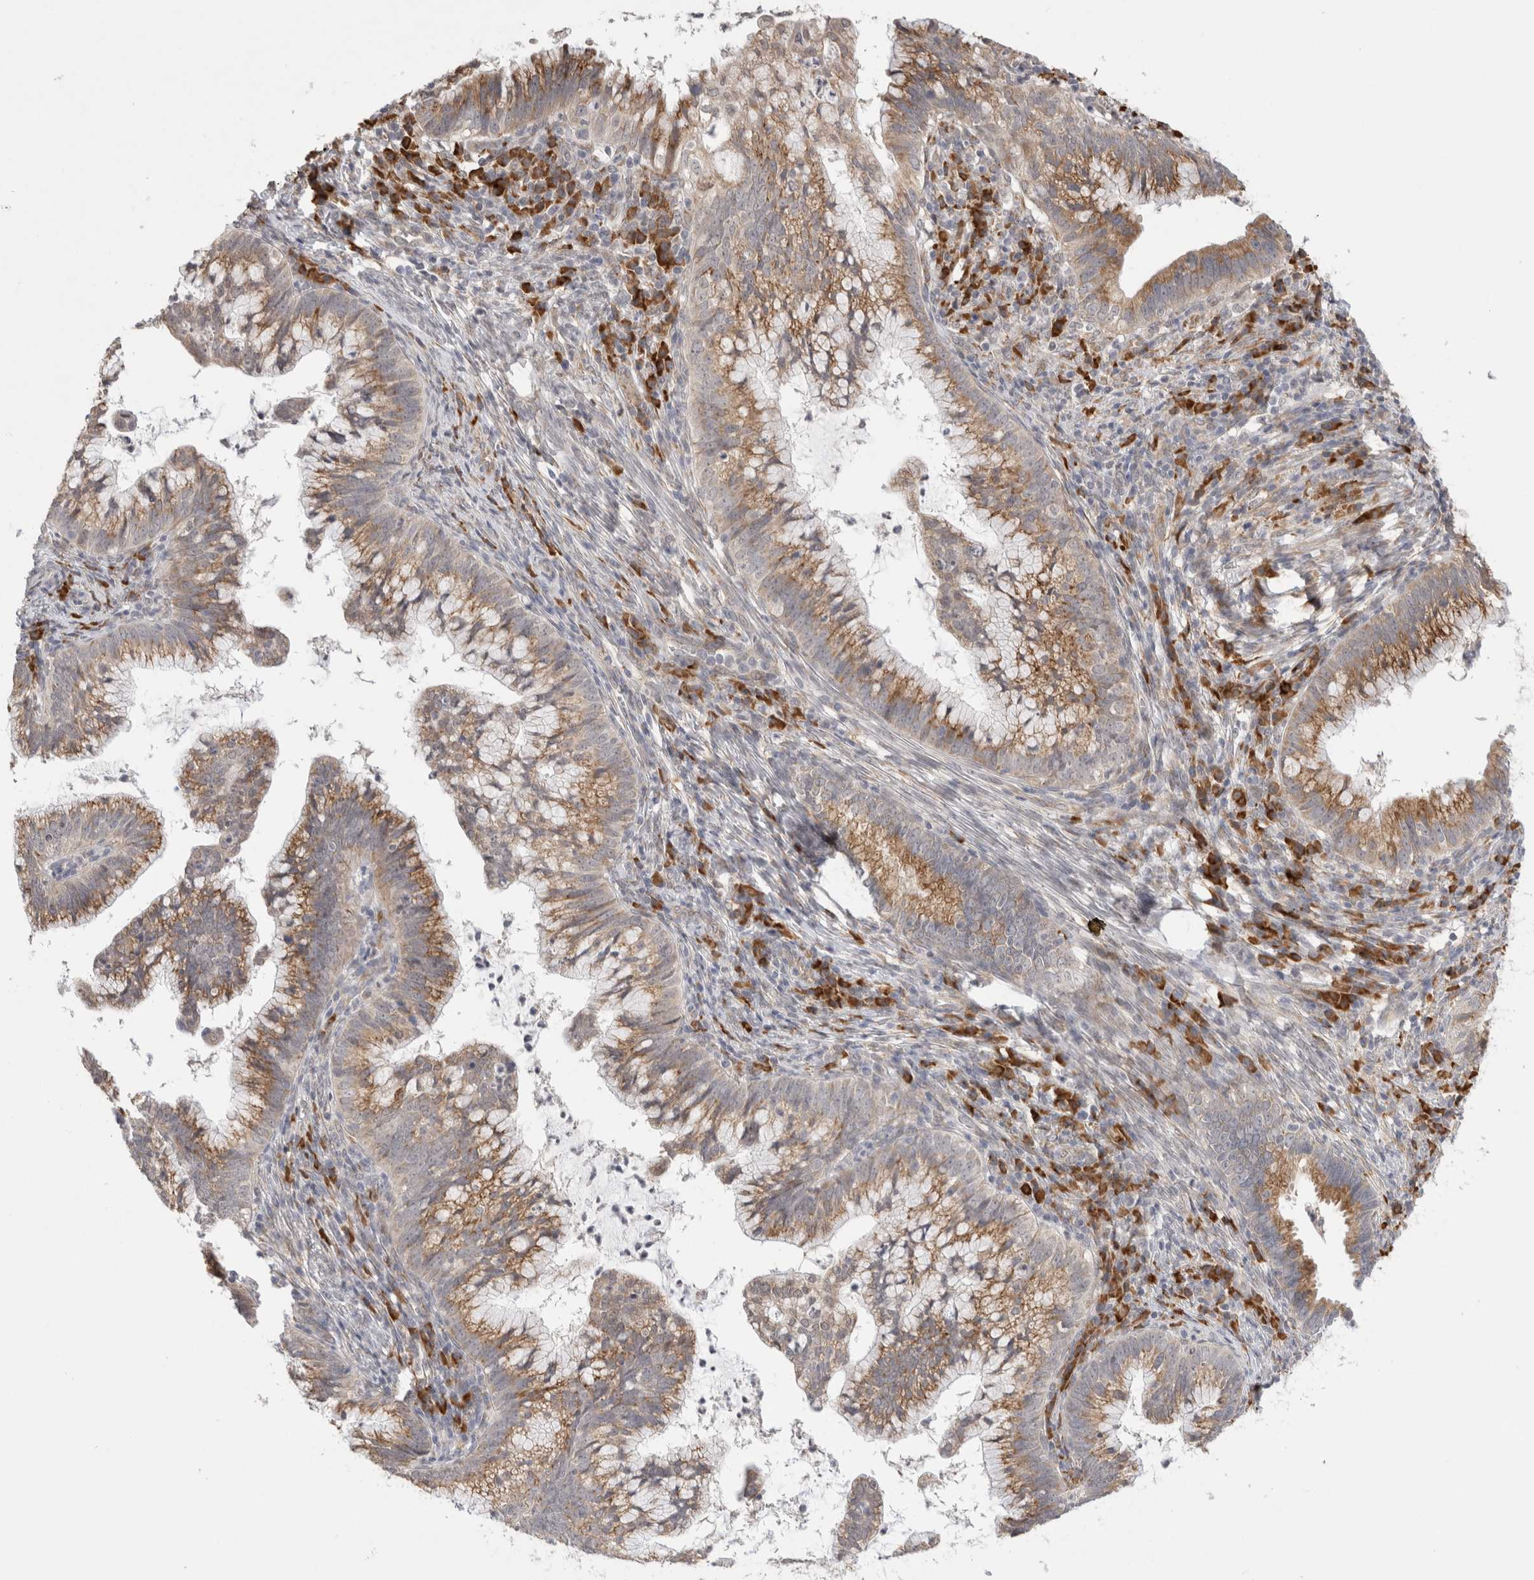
{"staining": {"intensity": "moderate", "quantity": ">75%", "location": "cytoplasmic/membranous"}, "tissue": "cervical cancer", "cell_type": "Tumor cells", "image_type": "cancer", "snomed": [{"axis": "morphology", "description": "Adenocarcinoma, NOS"}, {"axis": "topography", "description": "Cervix"}], "caption": "Immunohistochemistry histopathology image of neoplastic tissue: human adenocarcinoma (cervical) stained using immunohistochemistry reveals medium levels of moderate protein expression localized specifically in the cytoplasmic/membranous of tumor cells, appearing as a cytoplasmic/membranous brown color.", "gene": "HDLBP", "patient": {"sex": "female", "age": 36}}